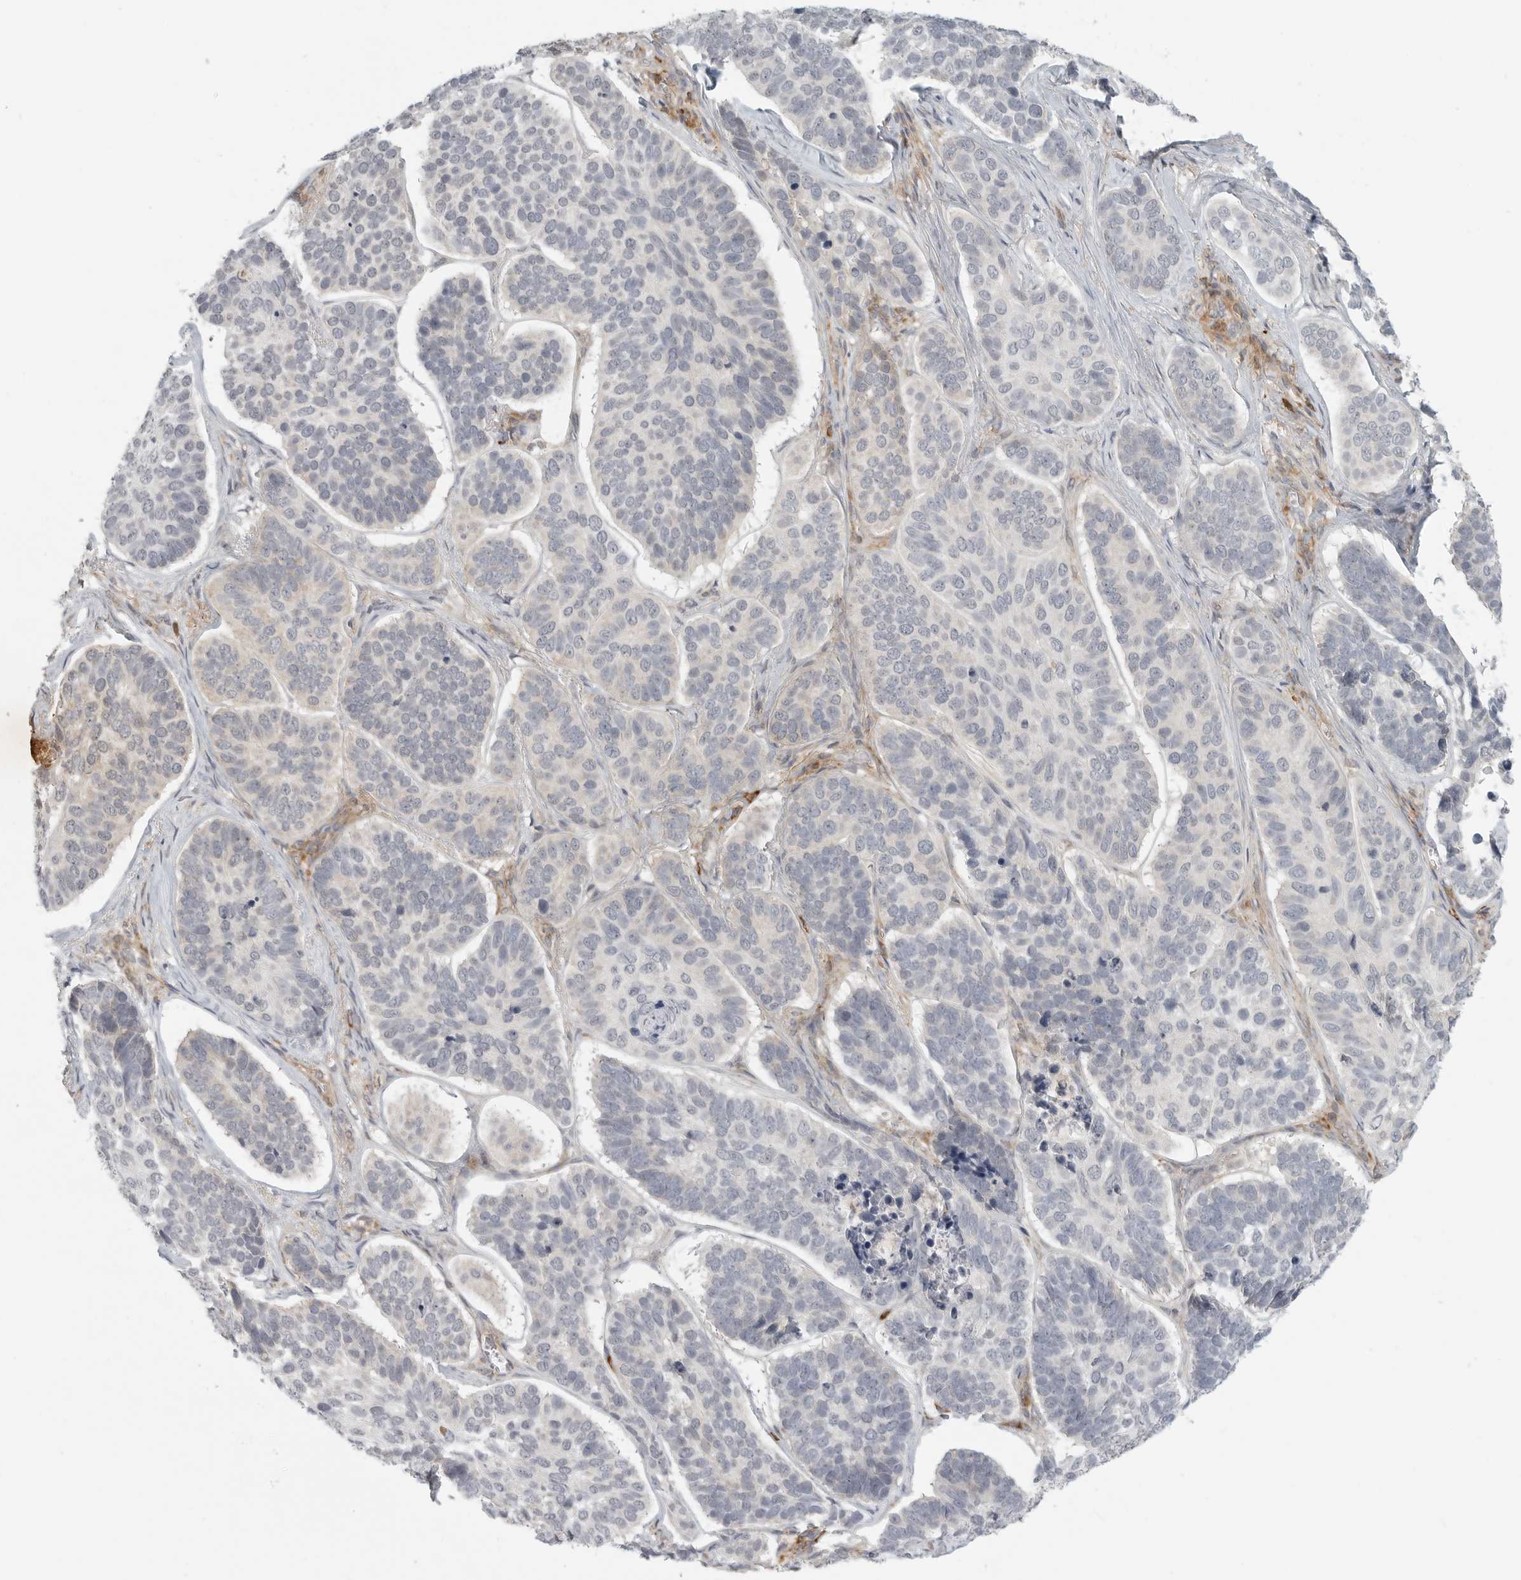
{"staining": {"intensity": "negative", "quantity": "none", "location": "none"}, "tissue": "skin cancer", "cell_type": "Tumor cells", "image_type": "cancer", "snomed": [{"axis": "morphology", "description": "Basal cell carcinoma"}, {"axis": "topography", "description": "Skin"}], "caption": "A histopathology image of skin basal cell carcinoma stained for a protein displays no brown staining in tumor cells. Nuclei are stained in blue.", "gene": "SH3KBP1", "patient": {"sex": "male", "age": 62}}